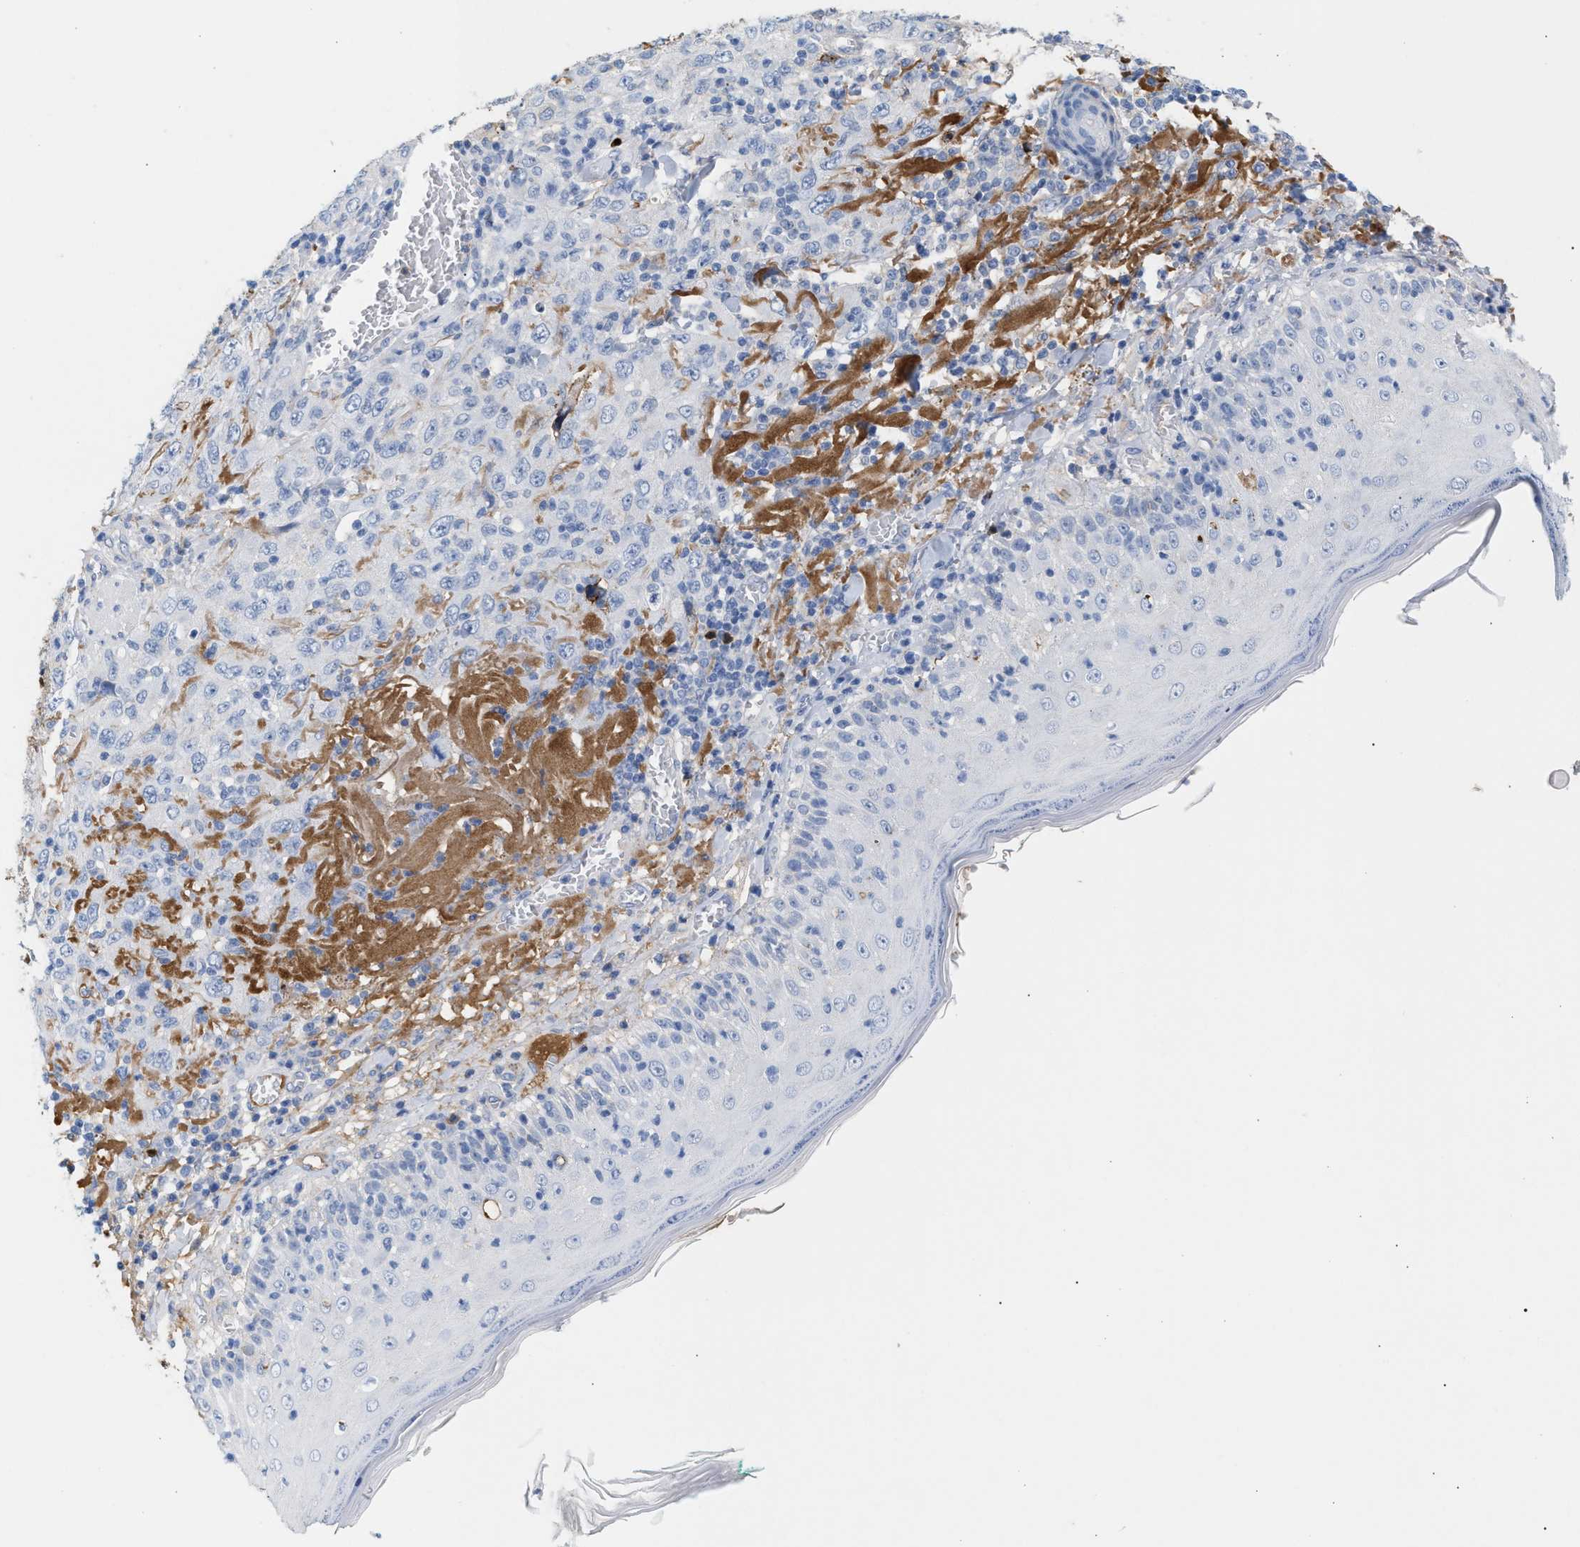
{"staining": {"intensity": "negative", "quantity": "none", "location": "none"}, "tissue": "skin cancer", "cell_type": "Tumor cells", "image_type": "cancer", "snomed": [{"axis": "morphology", "description": "Squamous cell carcinoma, NOS"}, {"axis": "topography", "description": "Skin"}], "caption": "Tumor cells are negative for brown protein staining in skin cancer.", "gene": "APOH", "patient": {"sex": "female", "age": 88}}